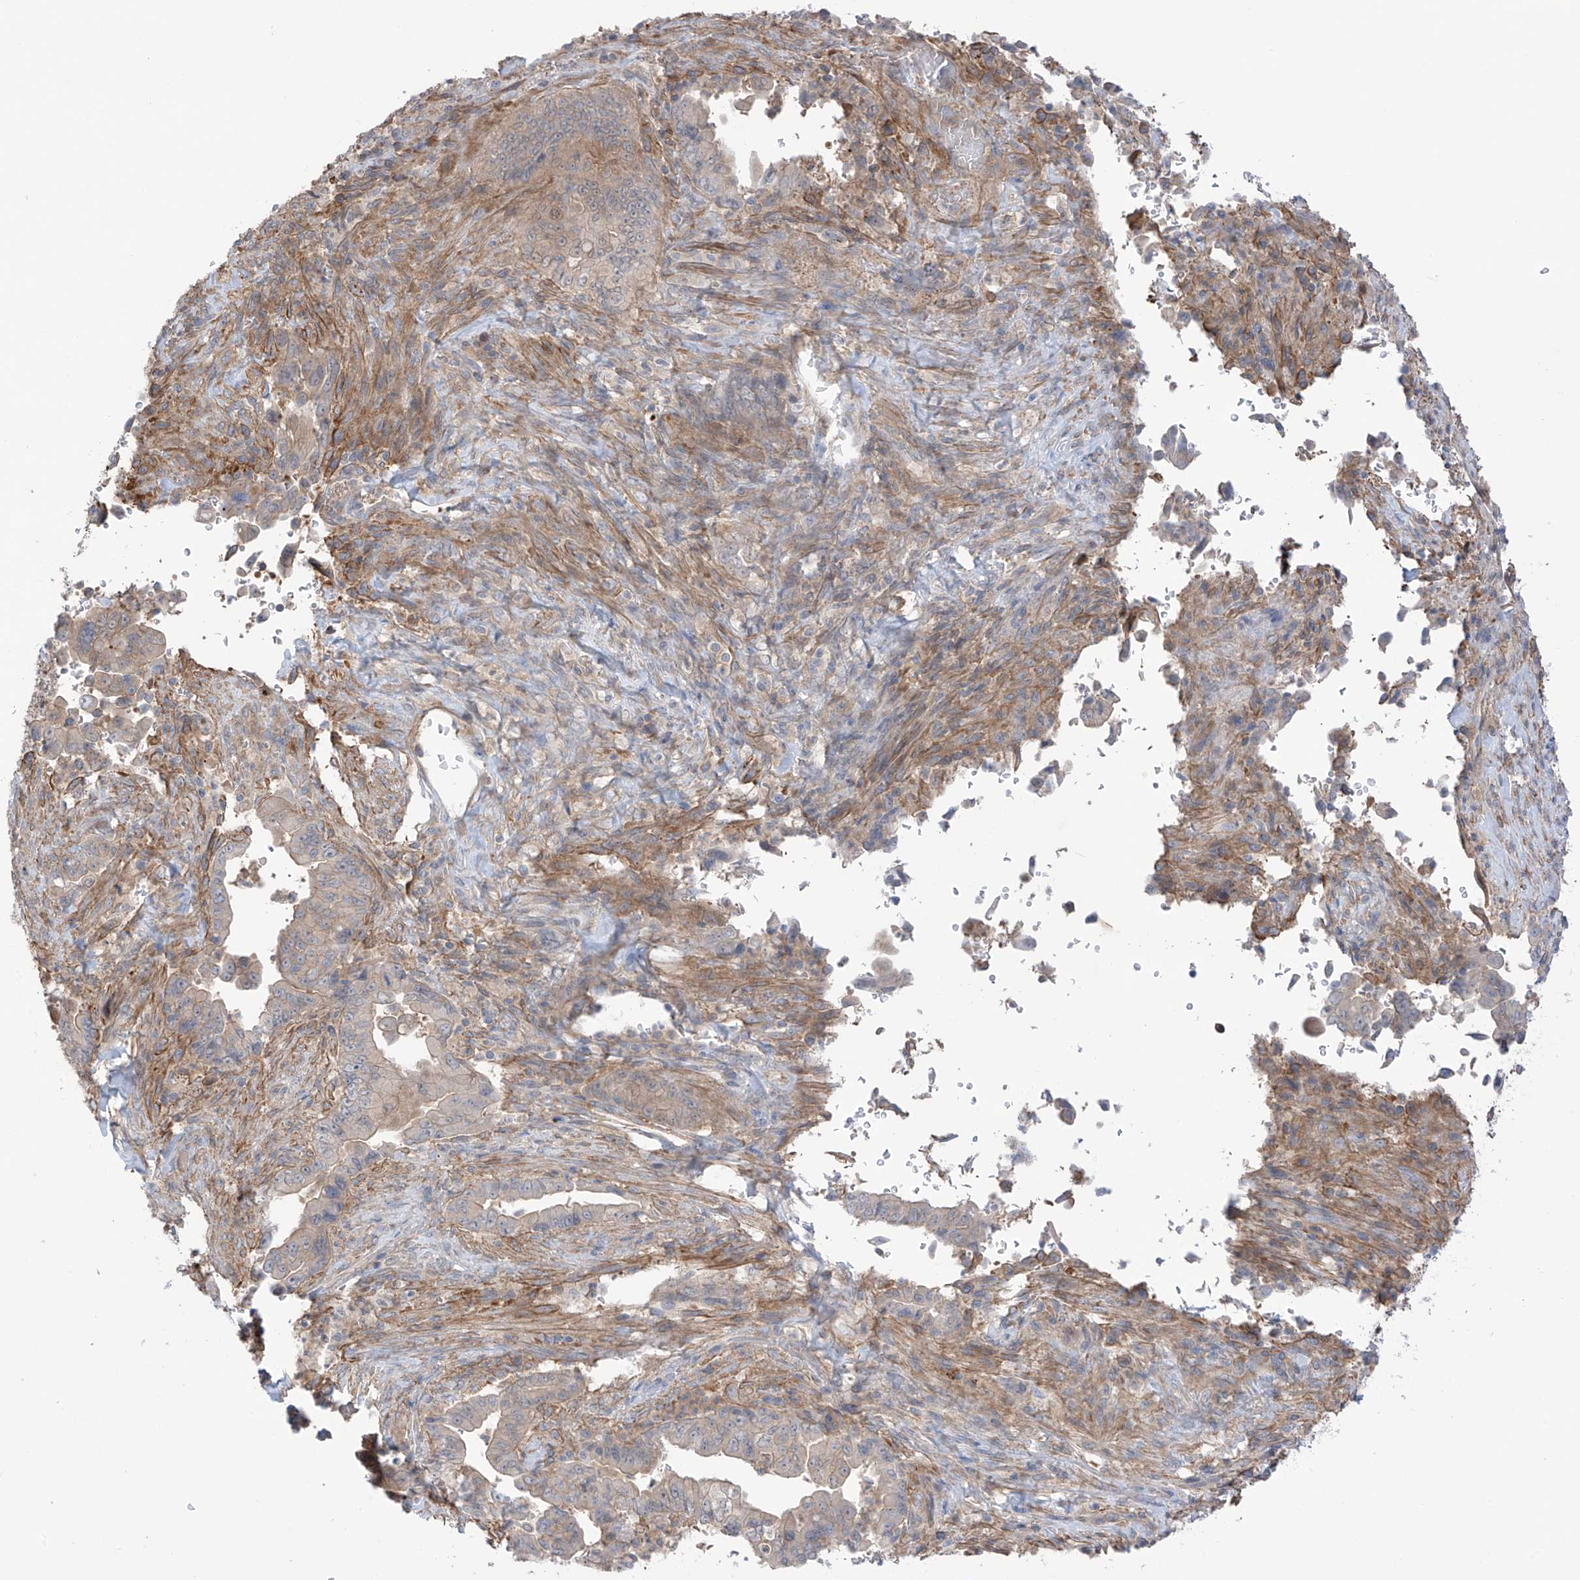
{"staining": {"intensity": "negative", "quantity": "none", "location": "none"}, "tissue": "pancreatic cancer", "cell_type": "Tumor cells", "image_type": "cancer", "snomed": [{"axis": "morphology", "description": "Adenocarcinoma, NOS"}, {"axis": "topography", "description": "Pancreas"}], "caption": "Tumor cells are negative for protein expression in human adenocarcinoma (pancreatic). (Brightfield microscopy of DAB immunohistochemistry (IHC) at high magnification).", "gene": "TRMU", "patient": {"sex": "male", "age": 70}}